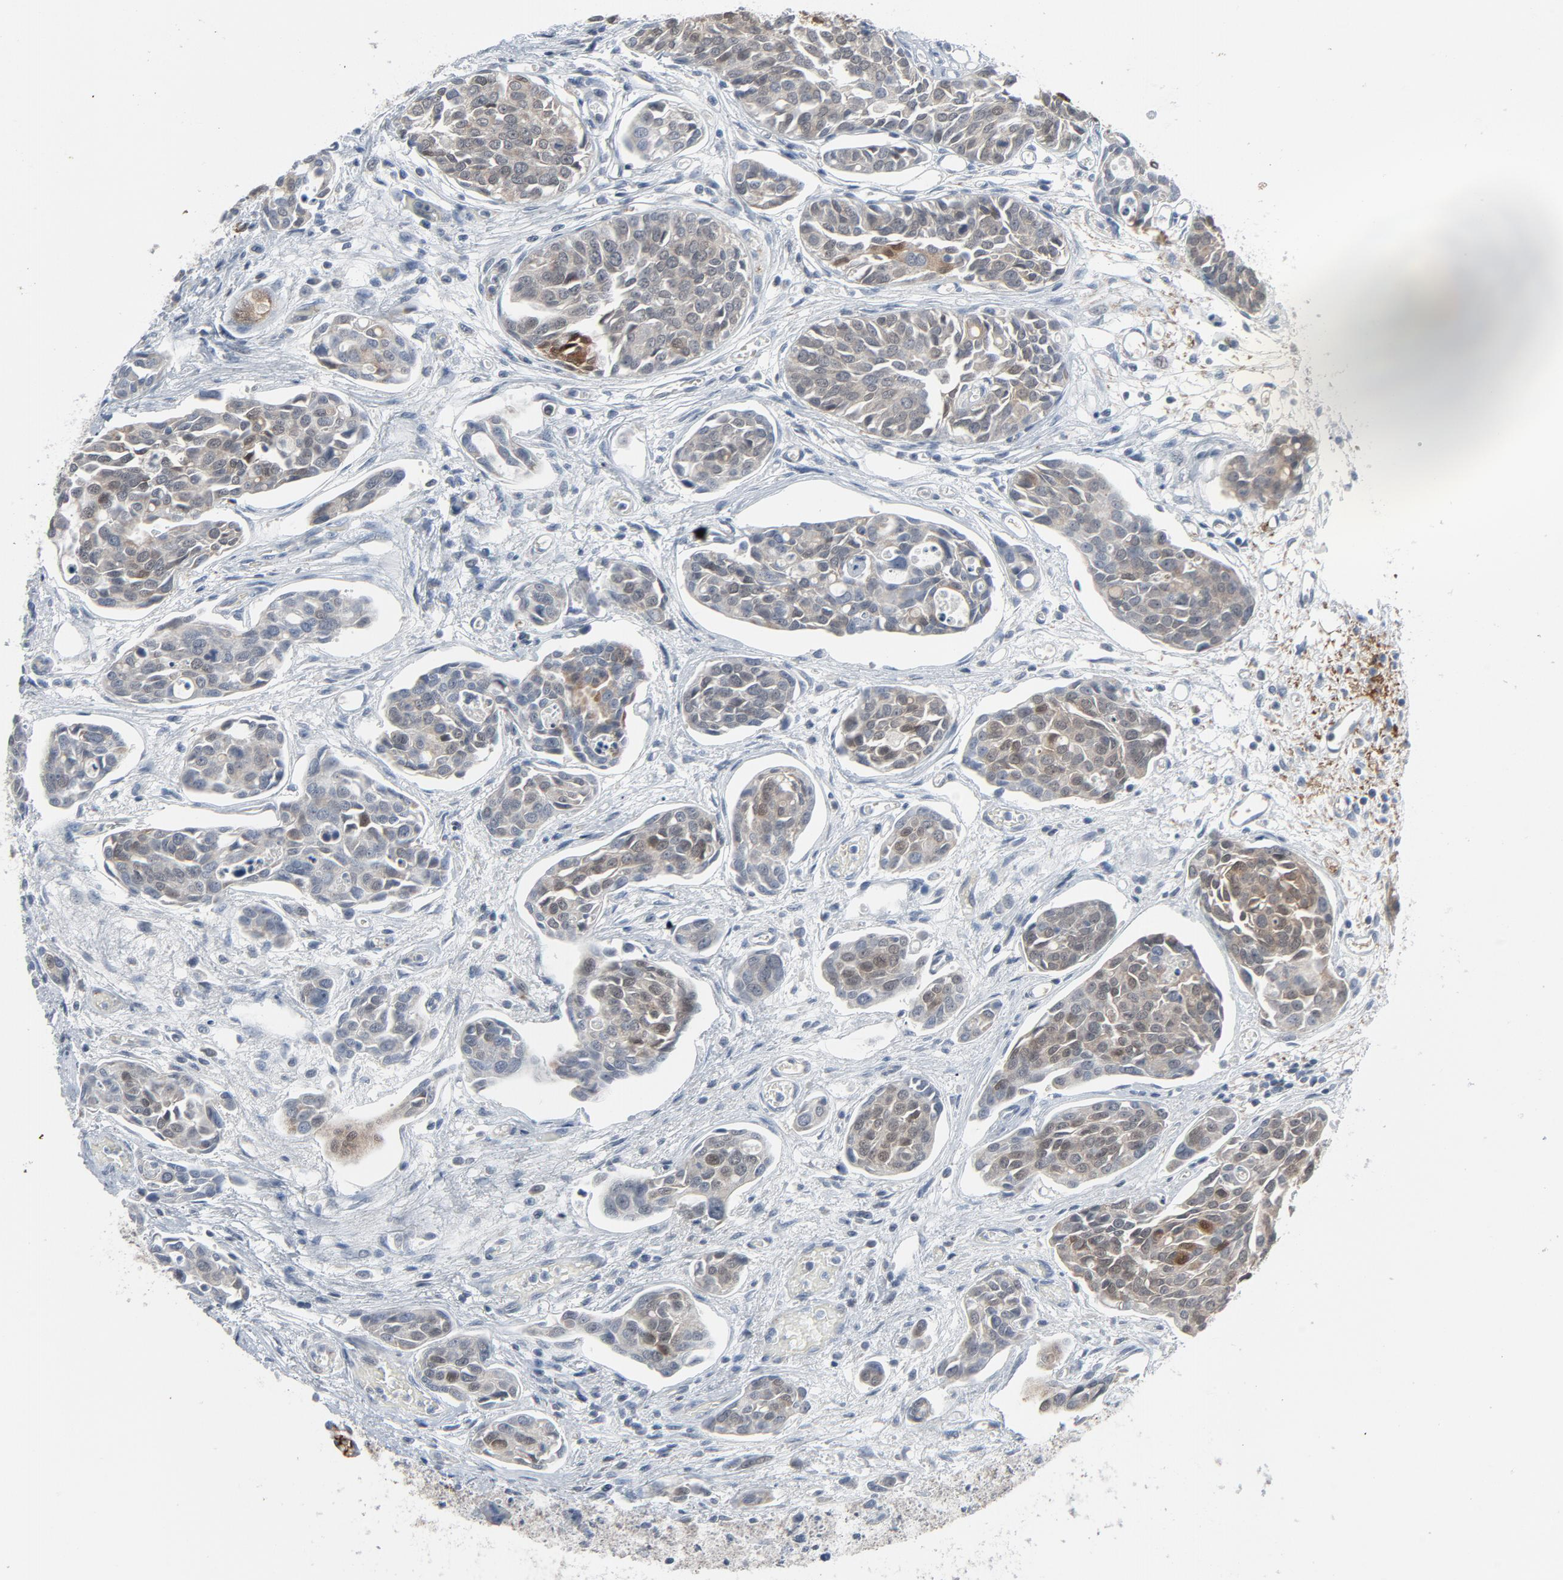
{"staining": {"intensity": "weak", "quantity": "<25%", "location": "cytoplasmic/membranous,nuclear"}, "tissue": "urothelial cancer", "cell_type": "Tumor cells", "image_type": "cancer", "snomed": [{"axis": "morphology", "description": "Urothelial carcinoma, High grade"}, {"axis": "topography", "description": "Urinary bladder"}], "caption": "Immunohistochemistry of urothelial carcinoma (high-grade) shows no expression in tumor cells.", "gene": "GPX2", "patient": {"sex": "male", "age": 78}}